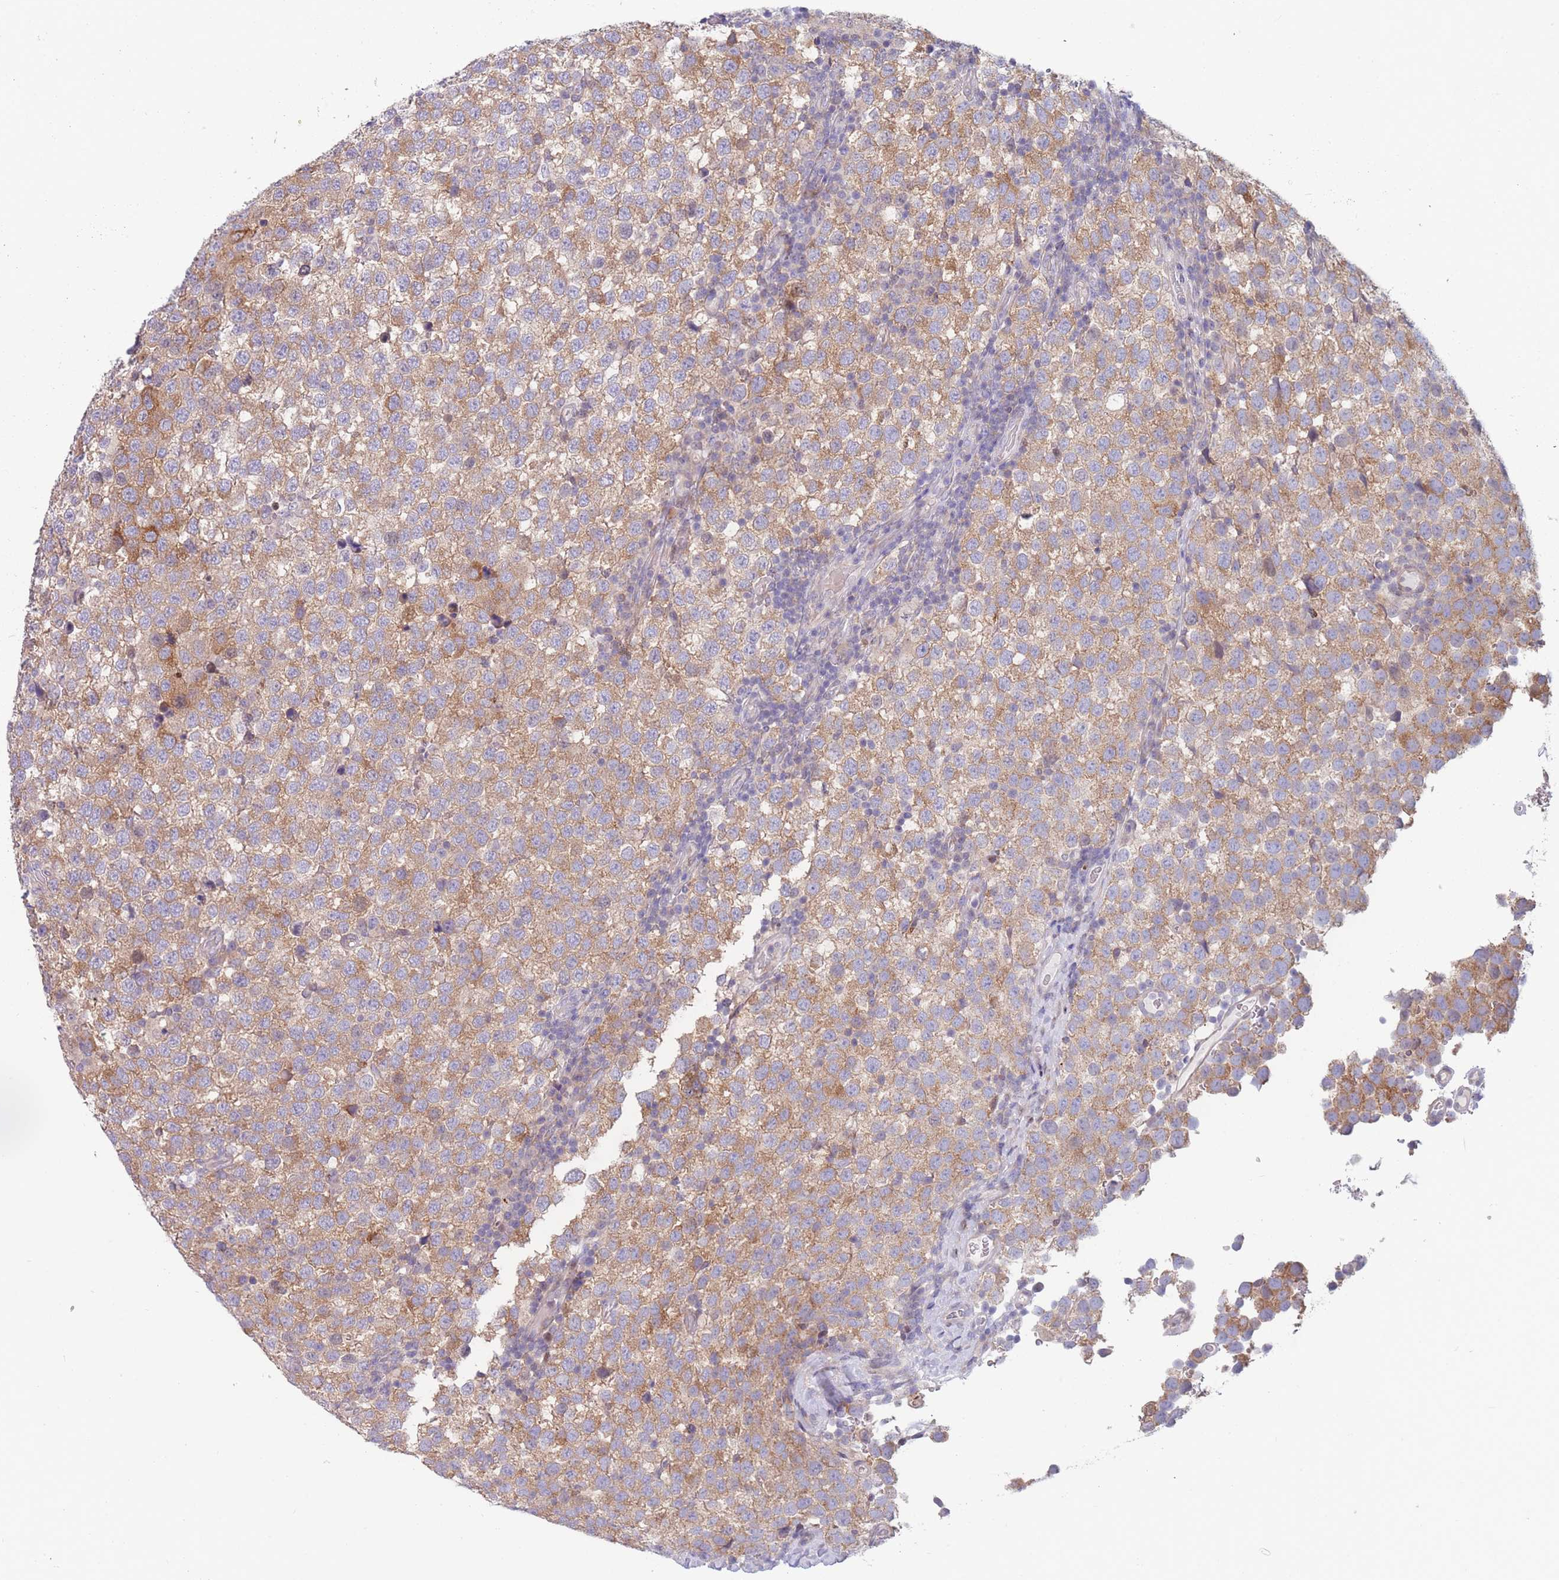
{"staining": {"intensity": "moderate", "quantity": ">75%", "location": "cytoplasmic/membranous"}, "tissue": "testis cancer", "cell_type": "Tumor cells", "image_type": "cancer", "snomed": [{"axis": "morphology", "description": "Seminoma, NOS"}, {"axis": "topography", "description": "Testis"}], "caption": "High-magnification brightfield microscopy of testis seminoma stained with DAB (3,3'-diaminobenzidine) (brown) and counterstained with hematoxylin (blue). tumor cells exhibit moderate cytoplasmic/membranous staining is identified in about>75% of cells.", "gene": "PDE4A", "patient": {"sex": "male", "age": 34}}